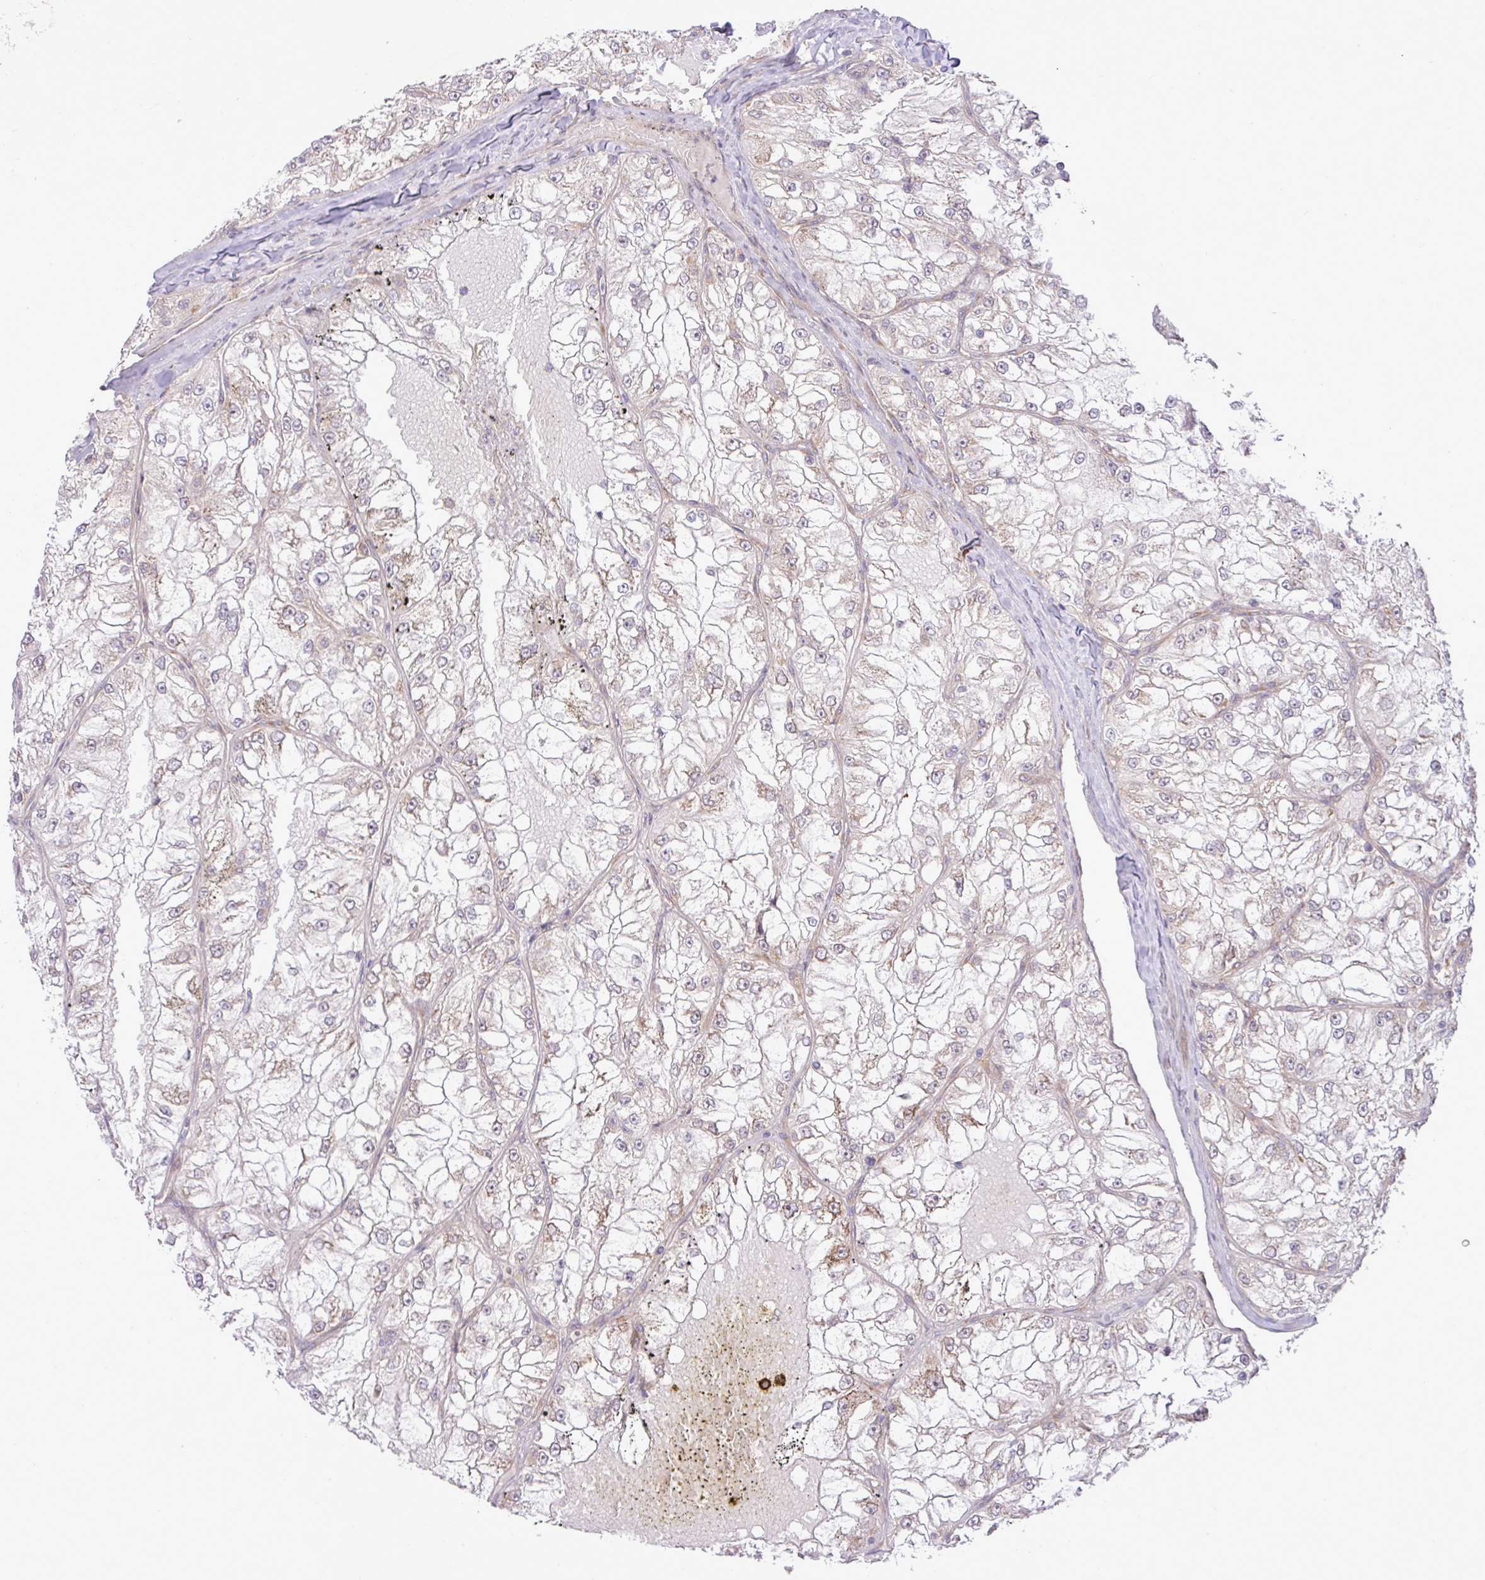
{"staining": {"intensity": "weak", "quantity": "<25%", "location": "cytoplasmic/membranous"}, "tissue": "renal cancer", "cell_type": "Tumor cells", "image_type": "cancer", "snomed": [{"axis": "morphology", "description": "Adenocarcinoma, NOS"}, {"axis": "topography", "description": "Kidney"}], "caption": "Immunohistochemistry micrograph of human renal cancer (adenocarcinoma) stained for a protein (brown), which reveals no staining in tumor cells.", "gene": "FAM222B", "patient": {"sex": "female", "age": 72}}